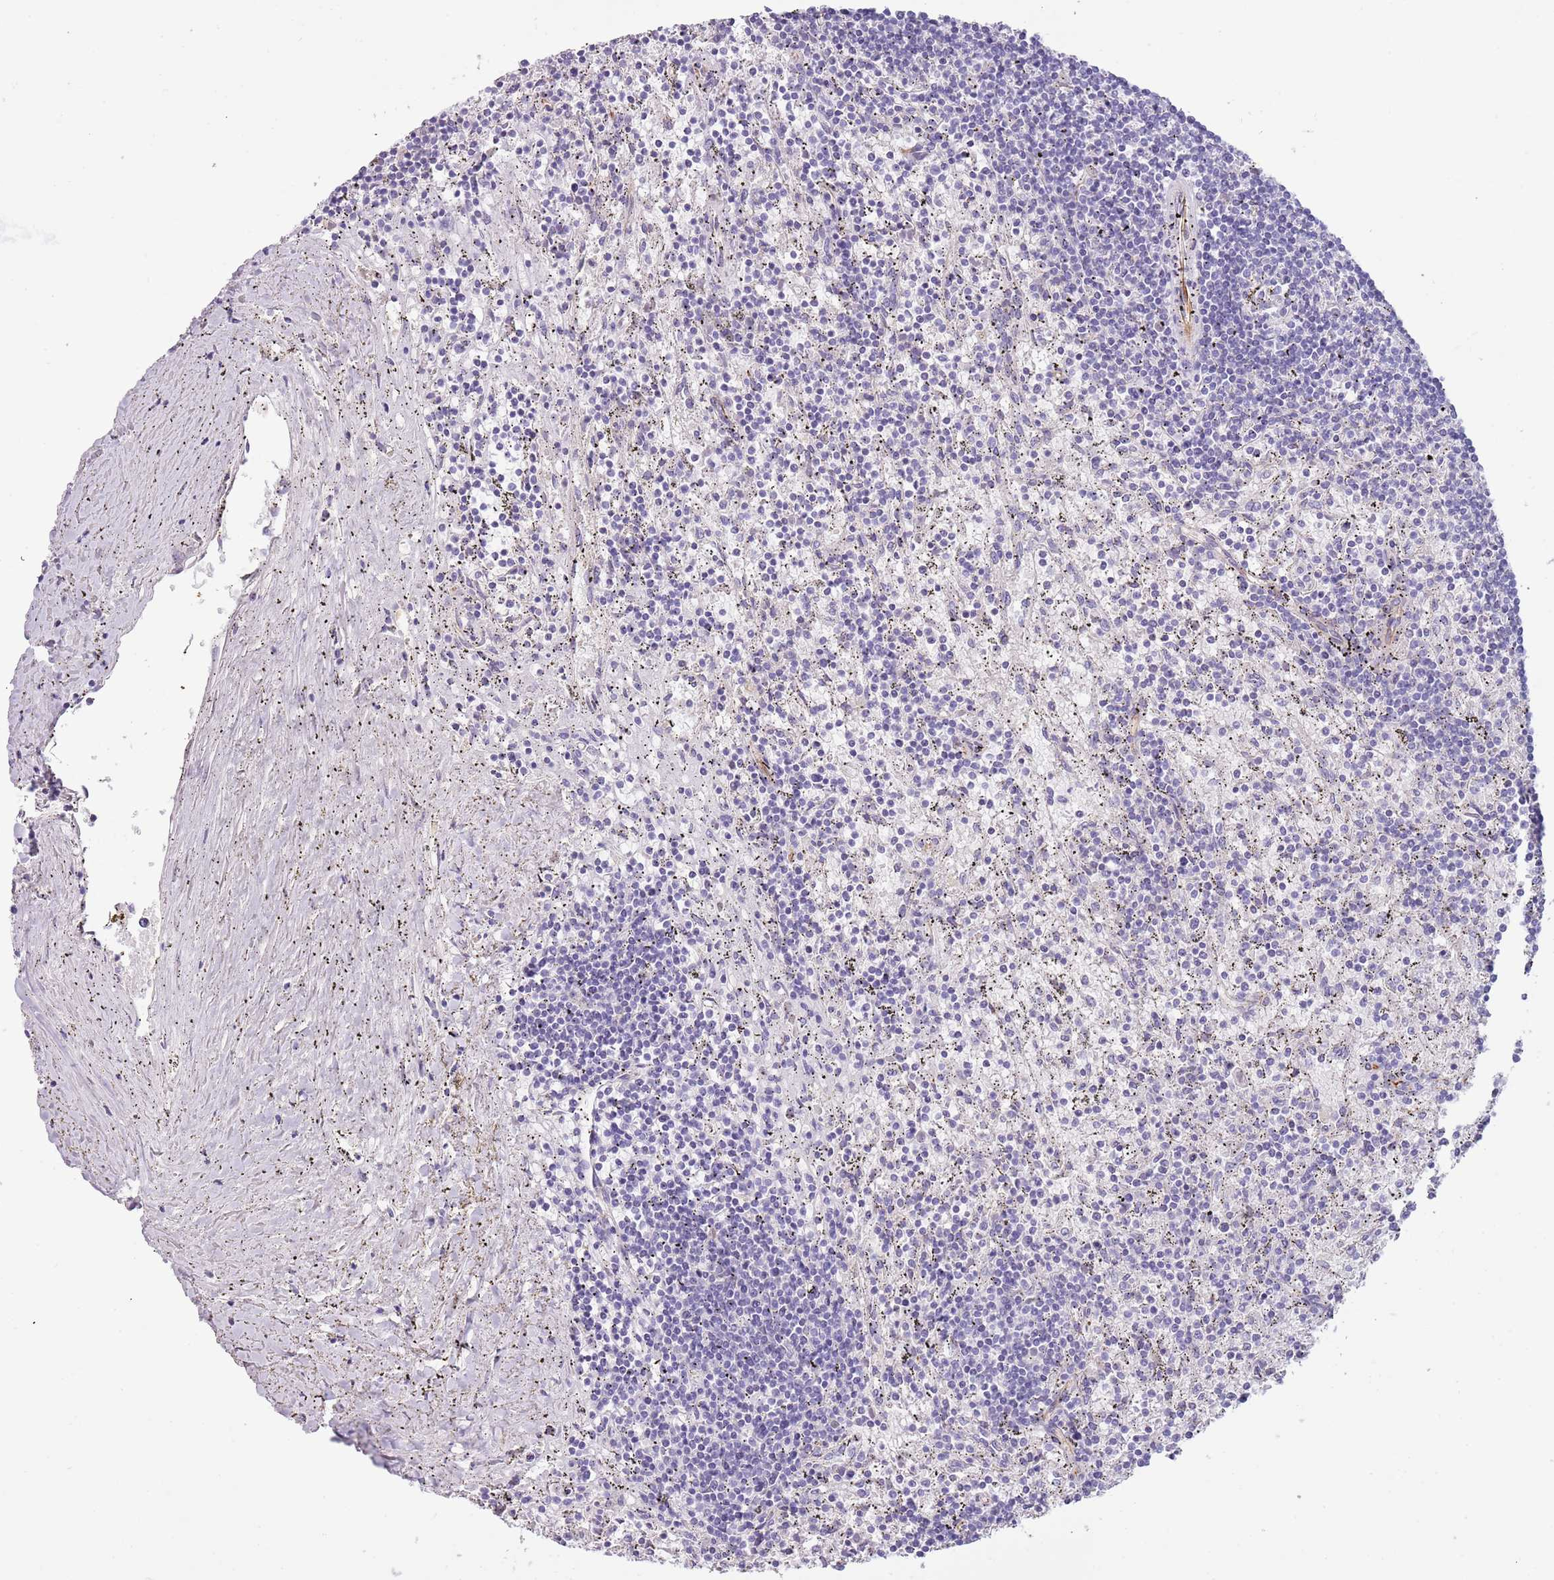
{"staining": {"intensity": "negative", "quantity": "none", "location": "none"}, "tissue": "lymphoma", "cell_type": "Tumor cells", "image_type": "cancer", "snomed": [{"axis": "morphology", "description": "Malignant lymphoma, non-Hodgkin's type, Low grade"}, {"axis": "topography", "description": "Spleen"}], "caption": "Tumor cells are negative for brown protein staining in lymphoma.", "gene": "RNF222", "patient": {"sex": "male", "age": 76}}